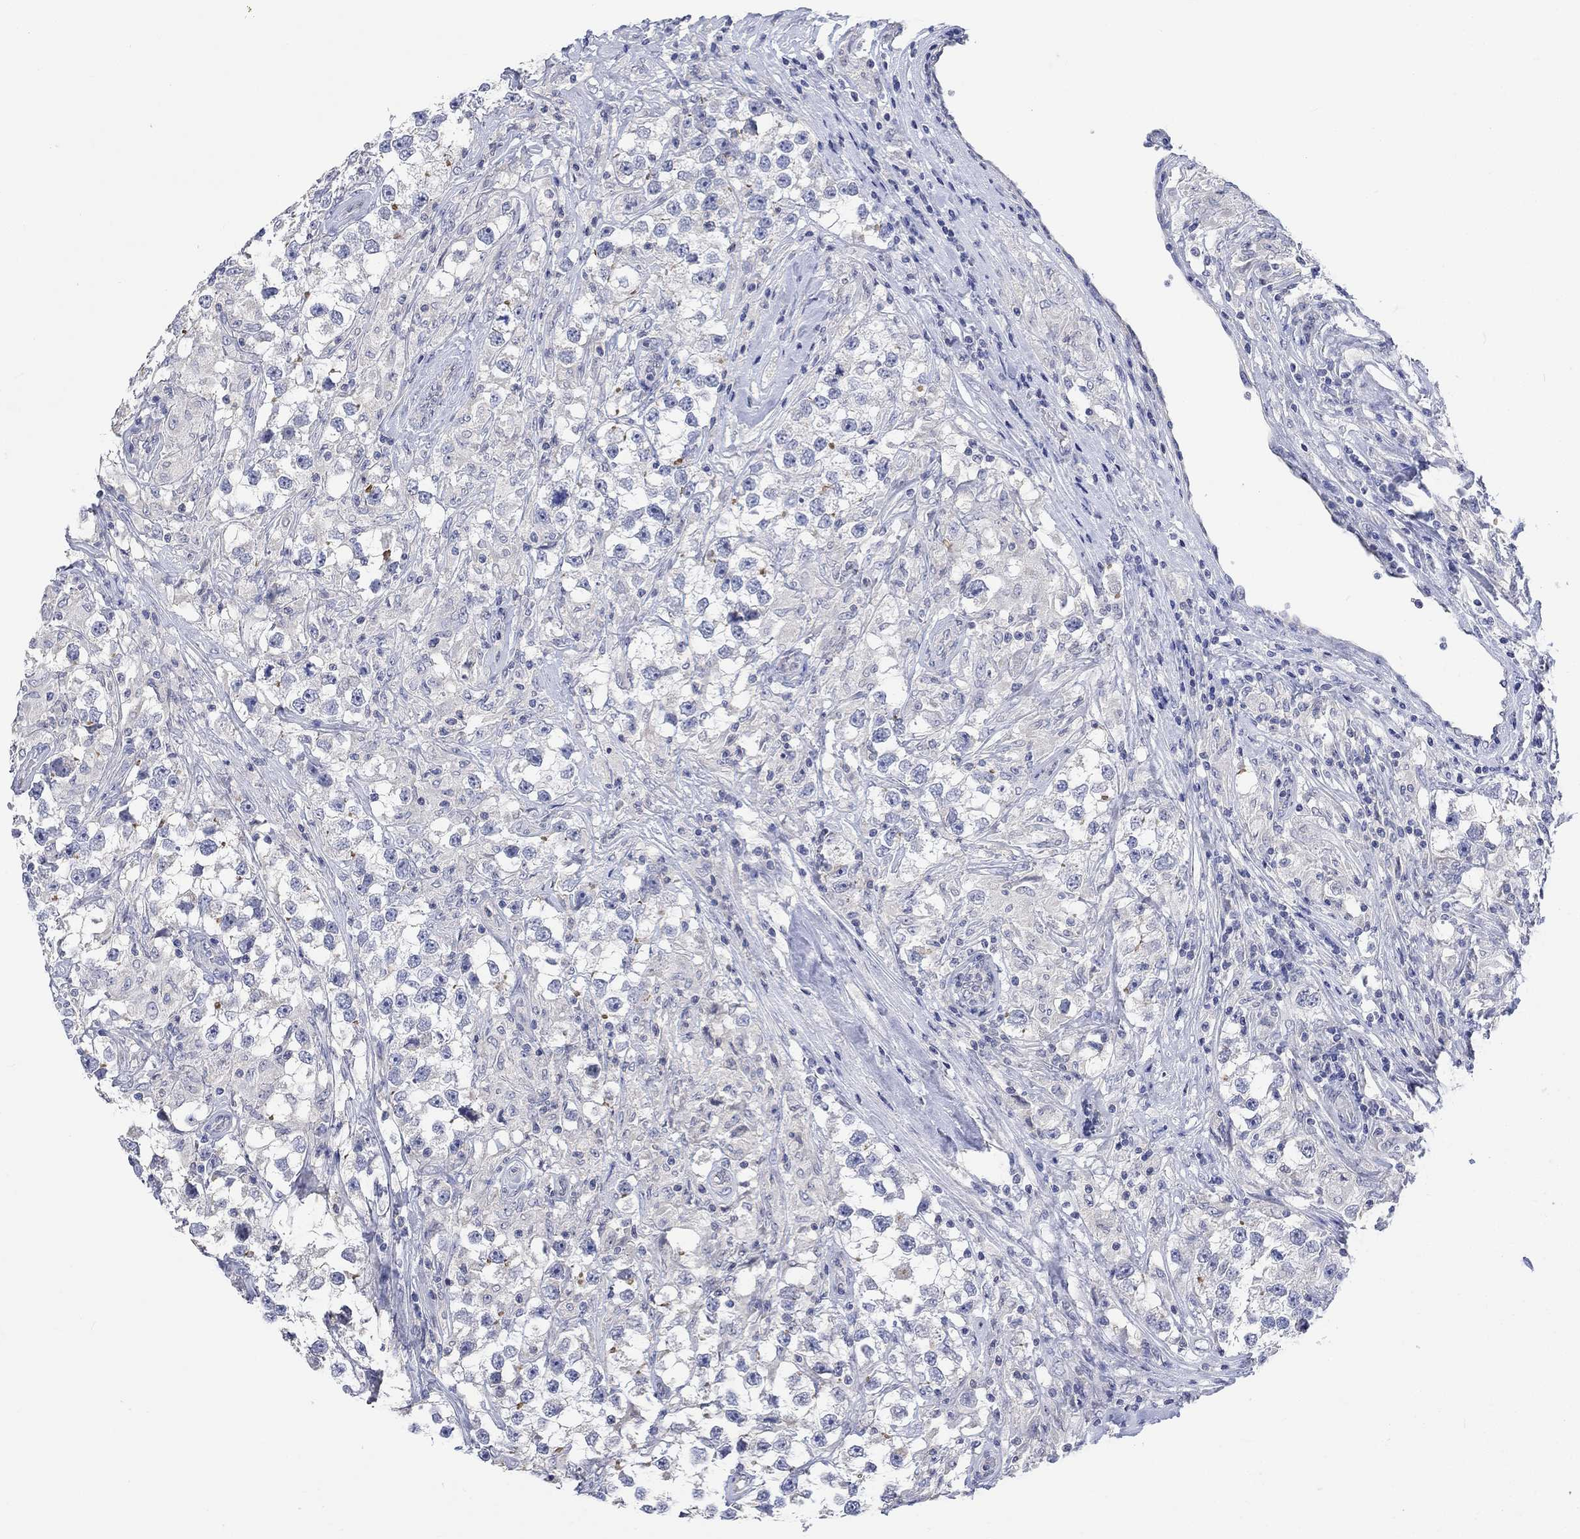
{"staining": {"intensity": "negative", "quantity": "none", "location": "none"}, "tissue": "testis cancer", "cell_type": "Tumor cells", "image_type": "cancer", "snomed": [{"axis": "morphology", "description": "Seminoma, NOS"}, {"axis": "topography", "description": "Testis"}], "caption": "This is an IHC photomicrograph of human testis cancer. There is no staining in tumor cells.", "gene": "AGRP", "patient": {"sex": "male", "age": 46}}